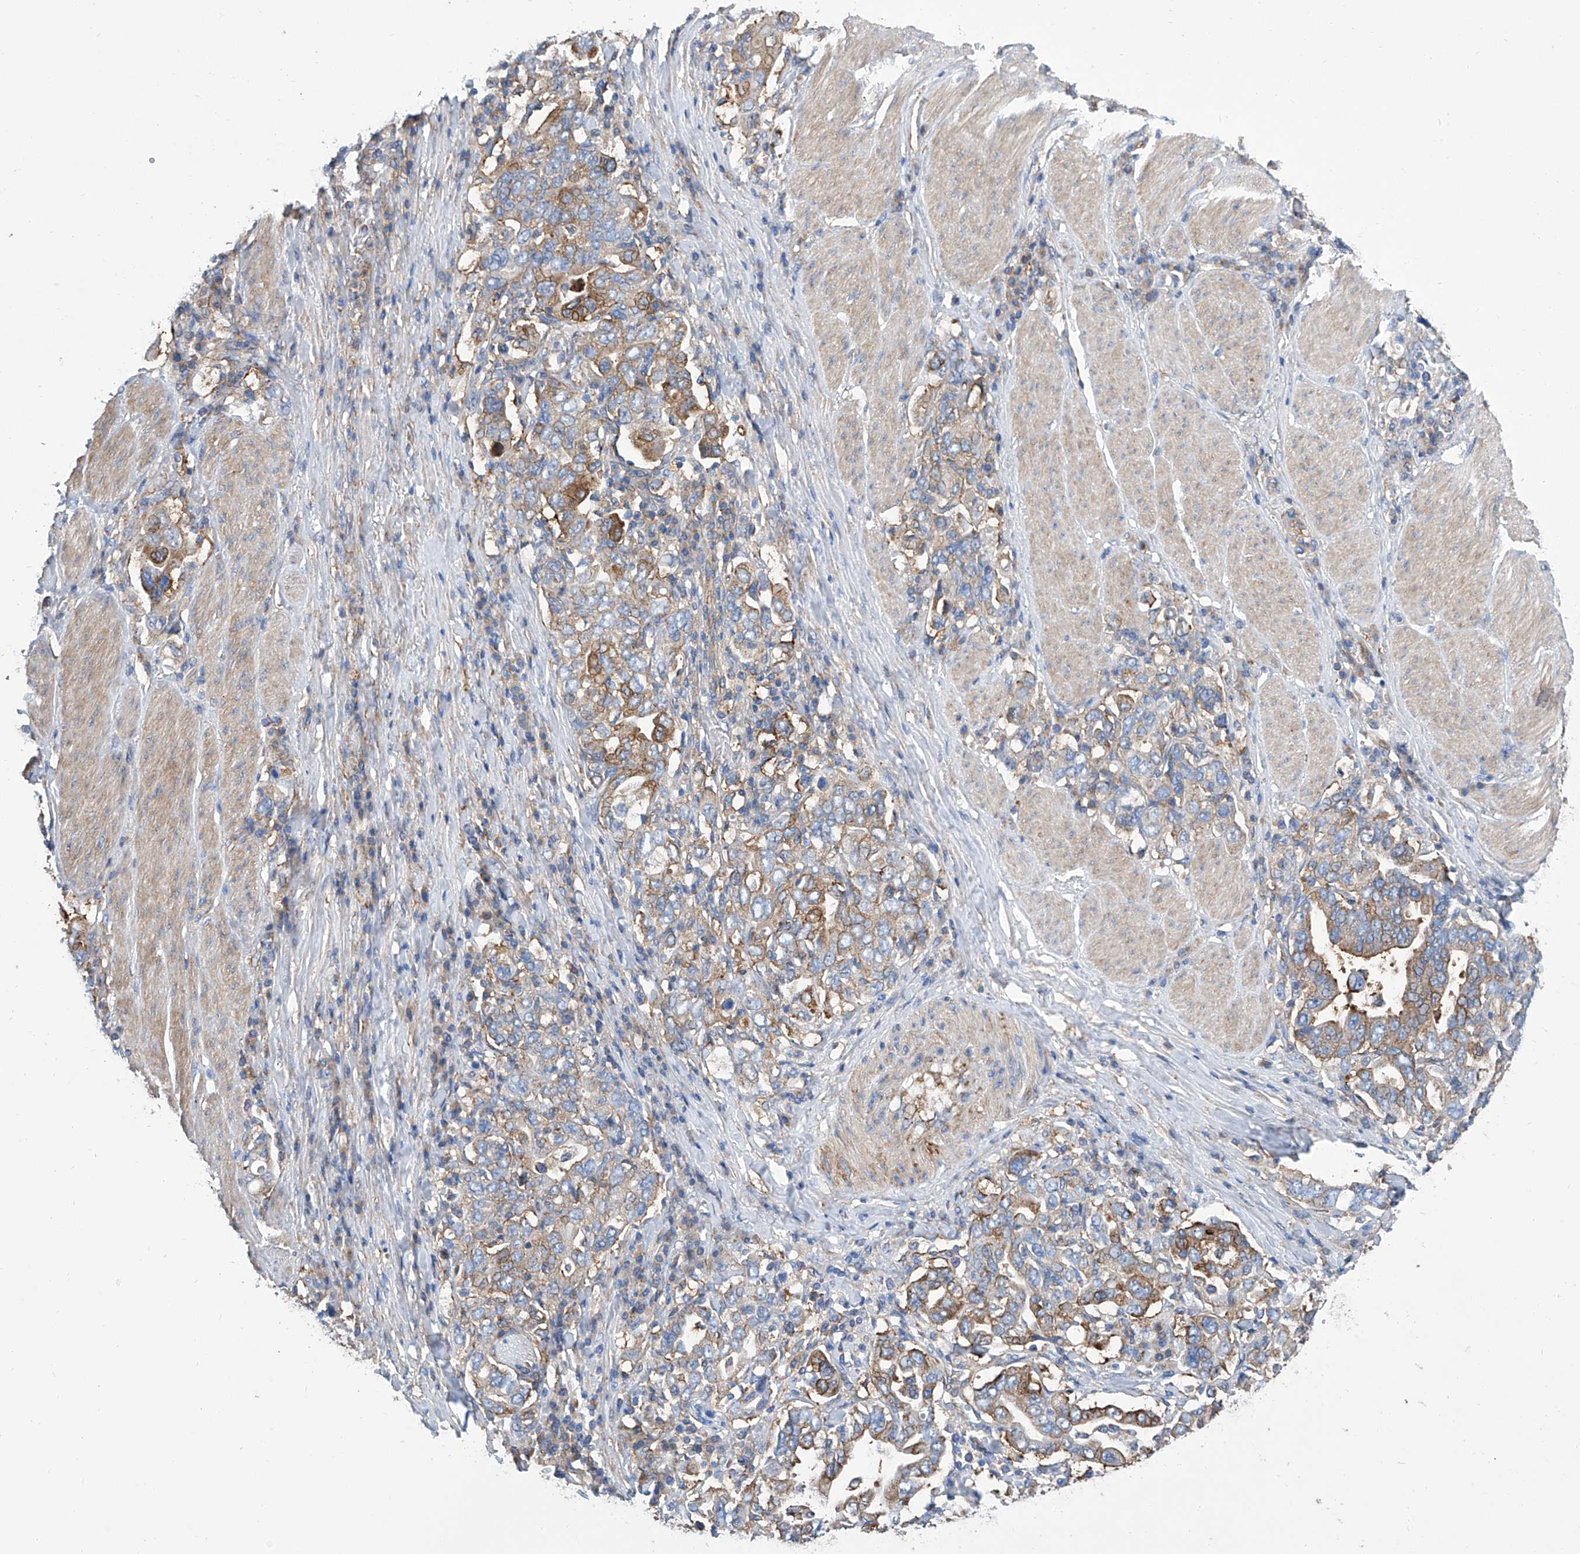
{"staining": {"intensity": "moderate", "quantity": "25%-75%", "location": "cytoplasmic/membranous"}, "tissue": "stomach cancer", "cell_type": "Tumor cells", "image_type": "cancer", "snomed": [{"axis": "morphology", "description": "Adenocarcinoma, NOS"}, {"axis": "topography", "description": "Stomach, upper"}], "caption": "Immunohistochemical staining of human stomach adenocarcinoma displays medium levels of moderate cytoplasmic/membranous positivity in approximately 25%-75% of tumor cells.", "gene": "GPT", "patient": {"sex": "male", "age": 62}}